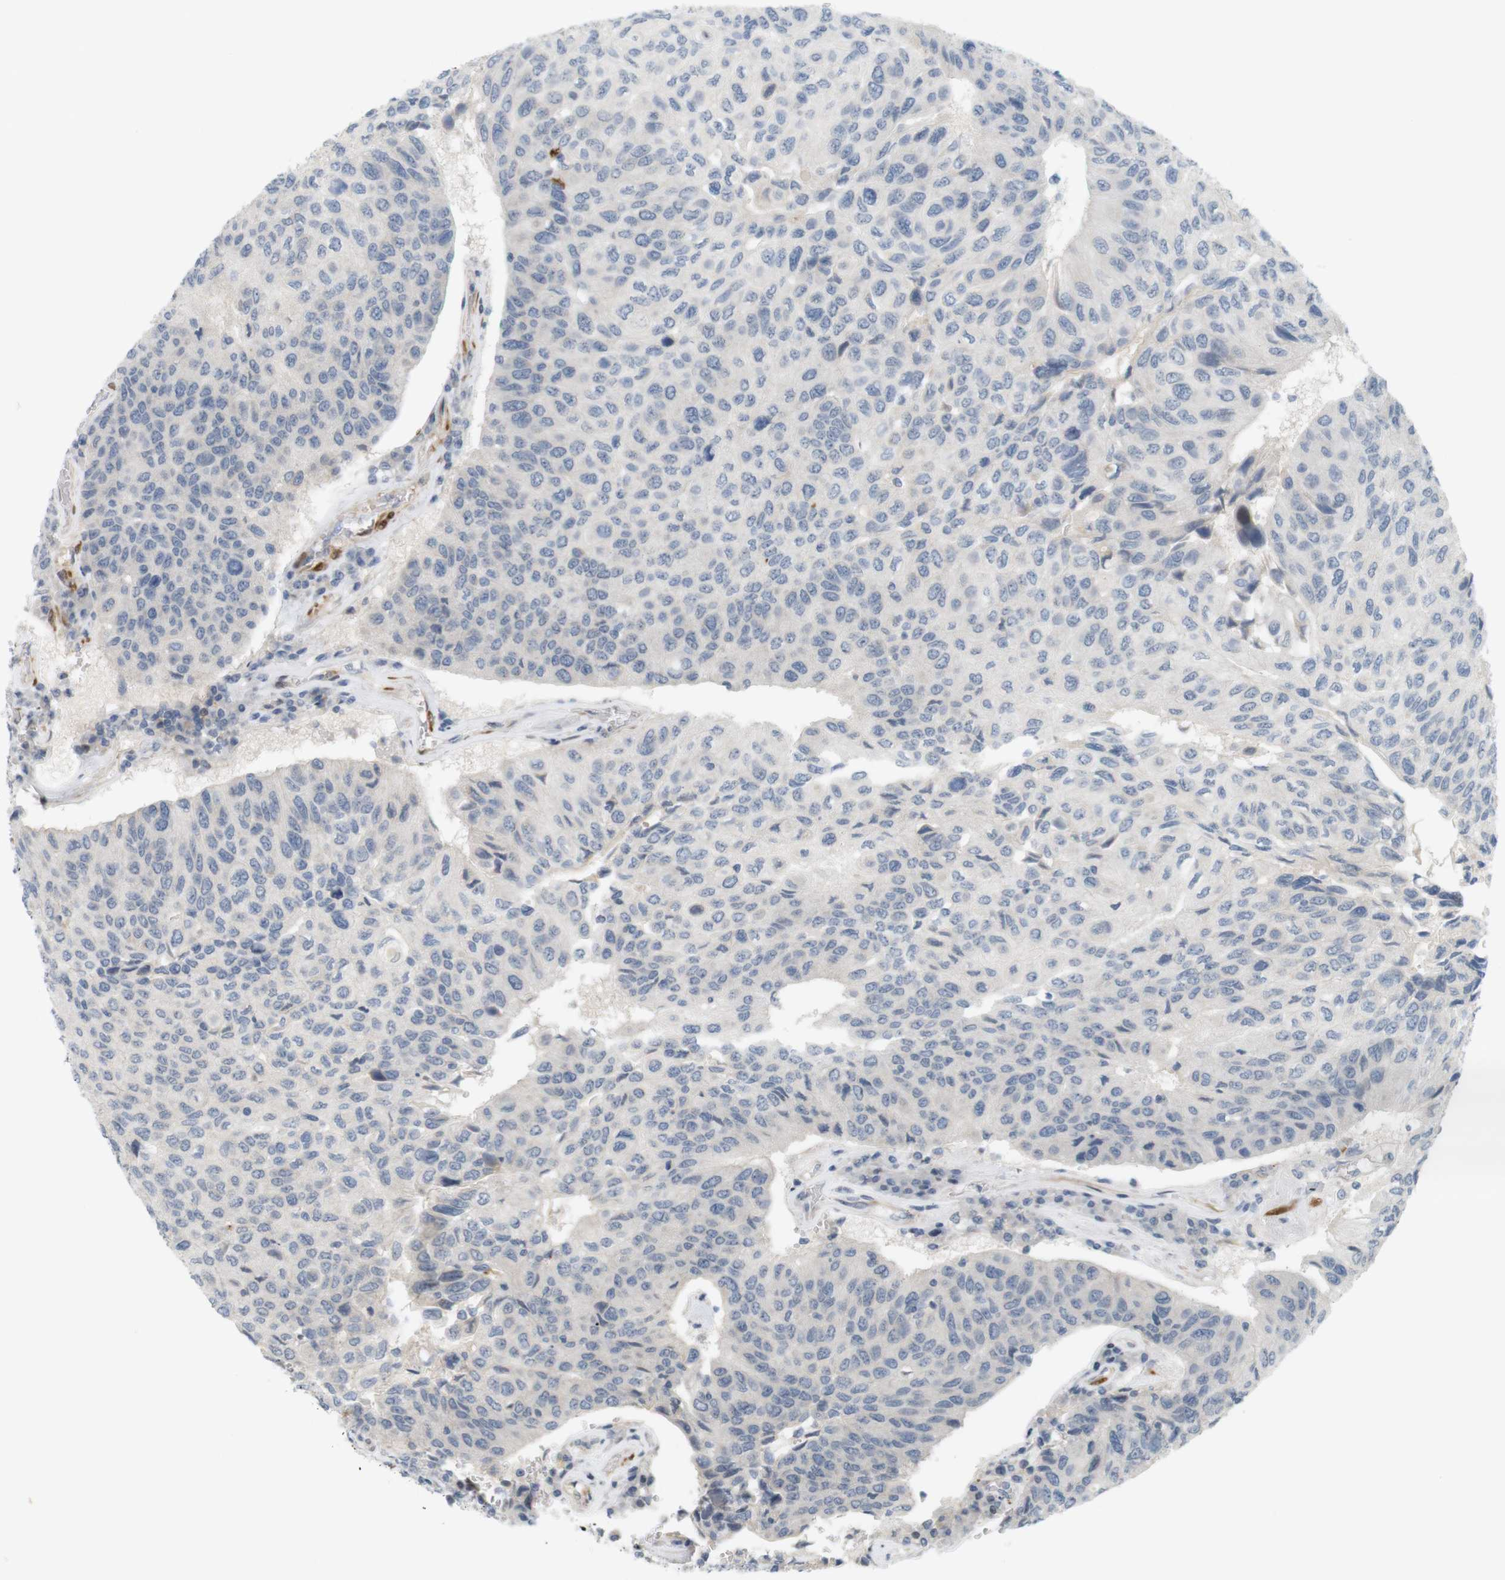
{"staining": {"intensity": "negative", "quantity": "none", "location": "none"}, "tissue": "urothelial cancer", "cell_type": "Tumor cells", "image_type": "cancer", "snomed": [{"axis": "morphology", "description": "Urothelial carcinoma, High grade"}, {"axis": "topography", "description": "Urinary bladder"}], "caption": "IHC of urothelial cancer demonstrates no expression in tumor cells. (IHC, brightfield microscopy, high magnification).", "gene": "PPP1R14A", "patient": {"sex": "male", "age": 66}}